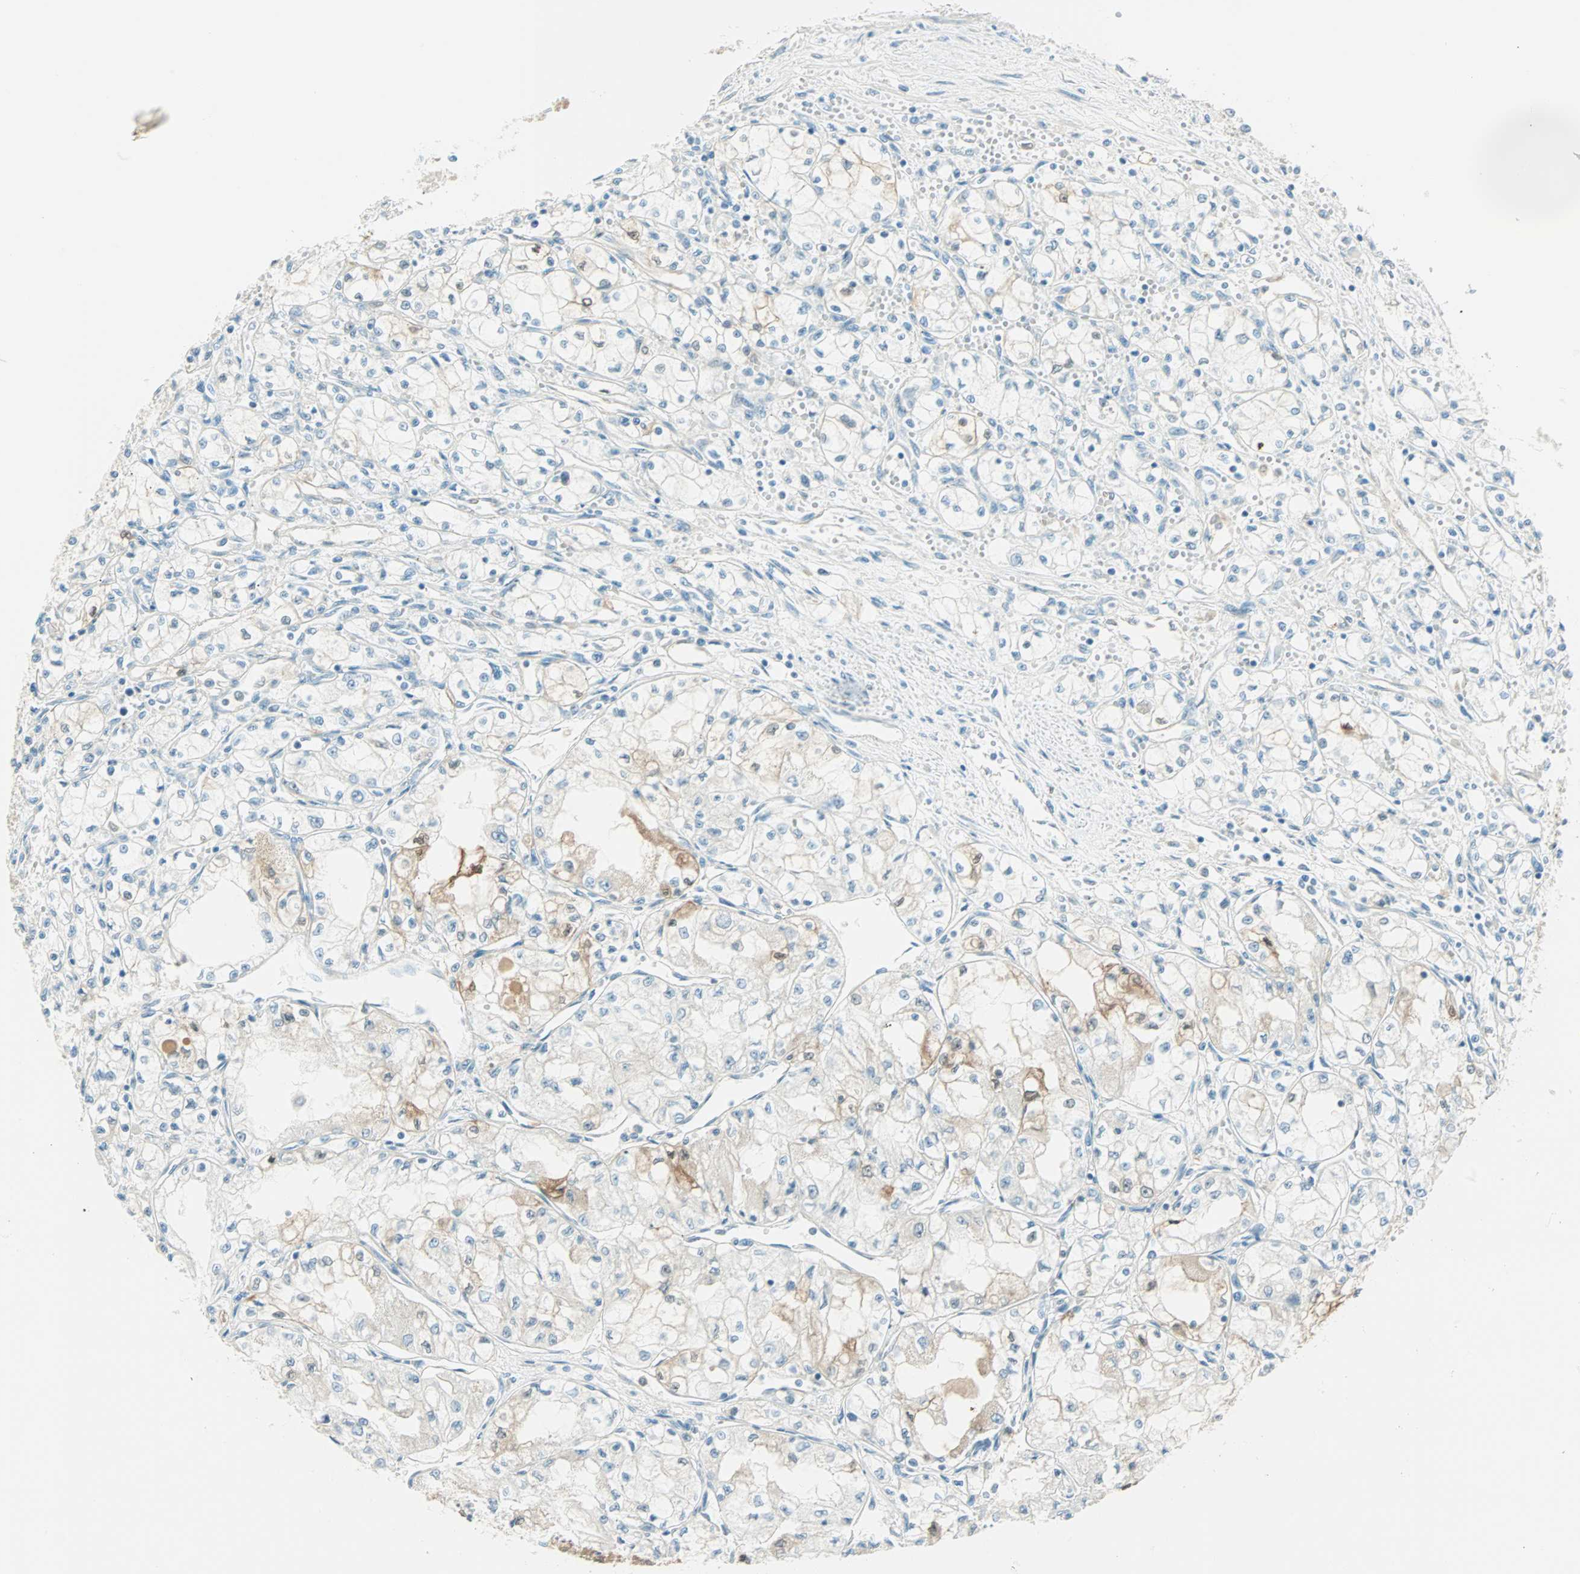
{"staining": {"intensity": "moderate", "quantity": "<25%", "location": "cytoplasmic/membranous"}, "tissue": "renal cancer", "cell_type": "Tumor cells", "image_type": "cancer", "snomed": [{"axis": "morphology", "description": "Normal tissue, NOS"}, {"axis": "morphology", "description": "Adenocarcinoma, NOS"}, {"axis": "topography", "description": "Kidney"}], "caption": "Protein analysis of renal cancer (adenocarcinoma) tissue shows moderate cytoplasmic/membranous staining in approximately <25% of tumor cells.", "gene": "S100A1", "patient": {"sex": "male", "age": 59}}